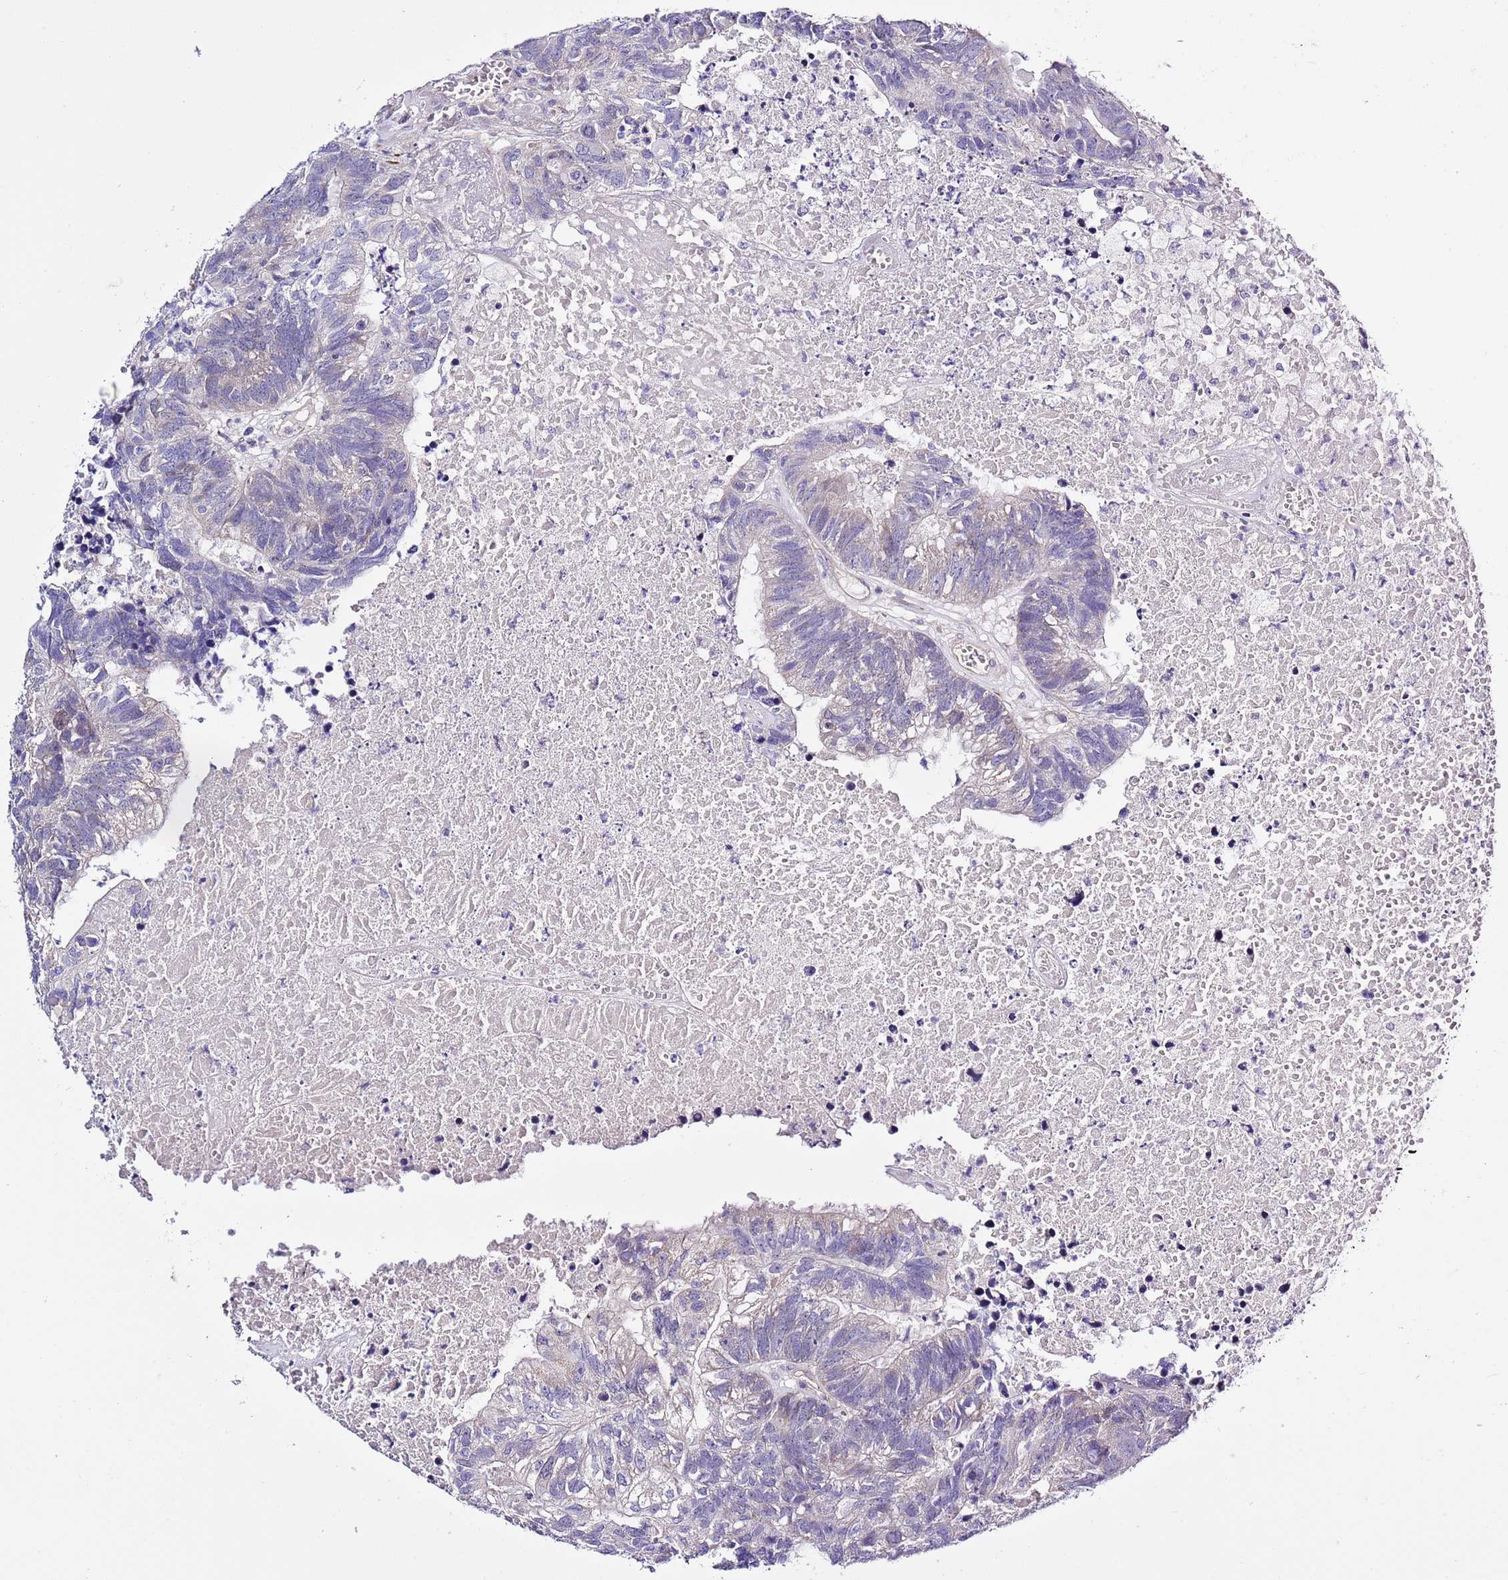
{"staining": {"intensity": "negative", "quantity": "none", "location": "none"}, "tissue": "colorectal cancer", "cell_type": "Tumor cells", "image_type": "cancer", "snomed": [{"axis": "morphology", "description": "Adenocarcinoma, NOS"}, {"axis": "topography", "description": "Colon"}], "caption": "The histopathology image displays no significant positivity in tumor cells of colorectal cancer (adenocarcinoma).", "gene": "NET1", "patient": {"sex": "female", "age": 48}}